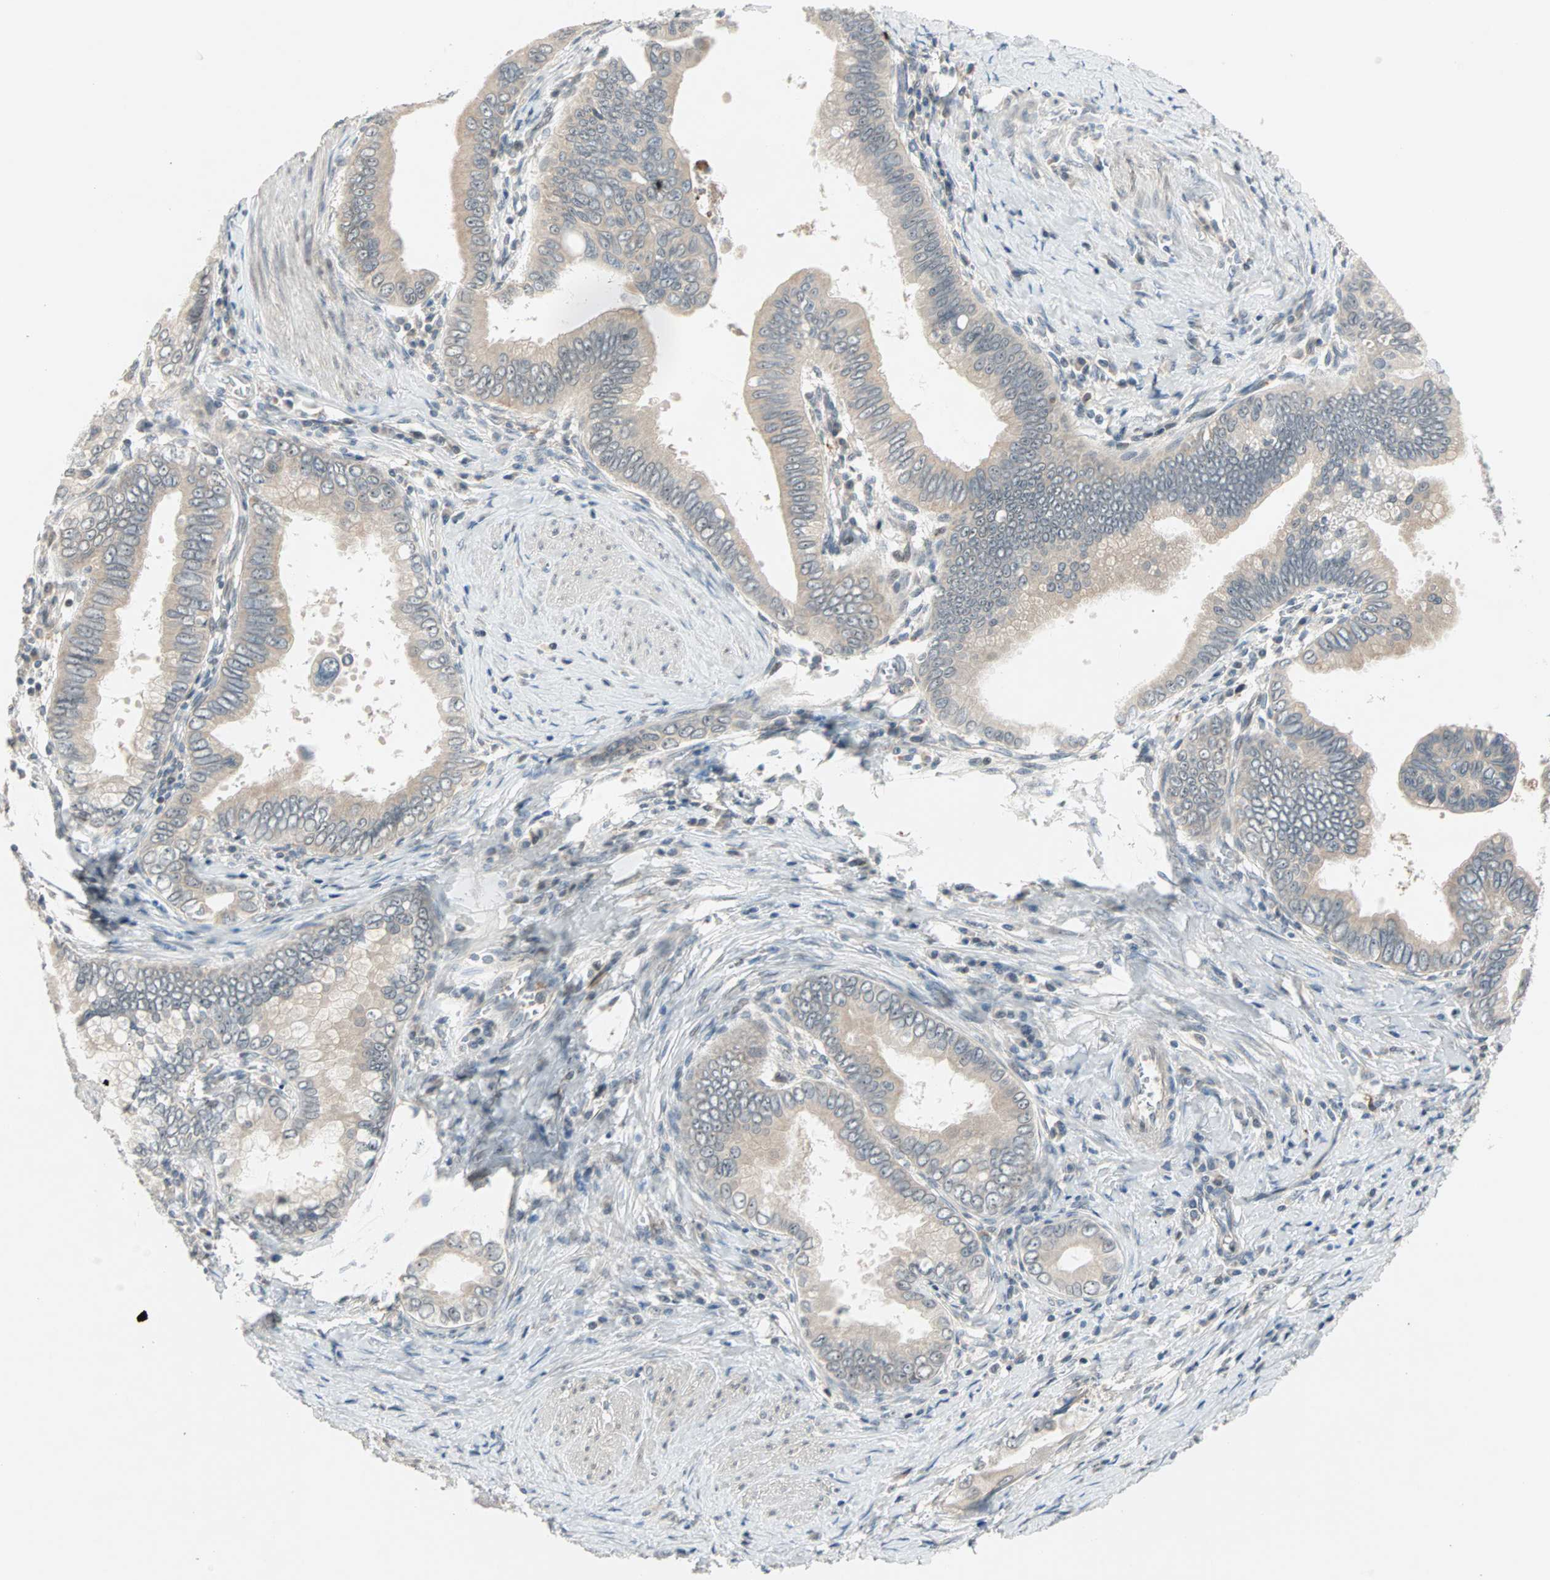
{"staining": {"intensity": "weak", "quantity": ">75%", "location": "cytoplasmic/membranous"}, "tissue": "pancreatic cancer", "cell_type": "Tumor cells", "image_type": "cancer", "snomed": [{"axis": "morphology", "description": "Normal tissue, NOS"}, {"axis": "topography", "description": "Lymph node"}], "caption": "Pancreatic cancer was stained to show a protein in brown. There is low levels of weak cytoplasmic/membranous staining in approximately >75% of tumor cells.", "gene": "PROS1", "patient": {"sex": "male", "age": 50}}